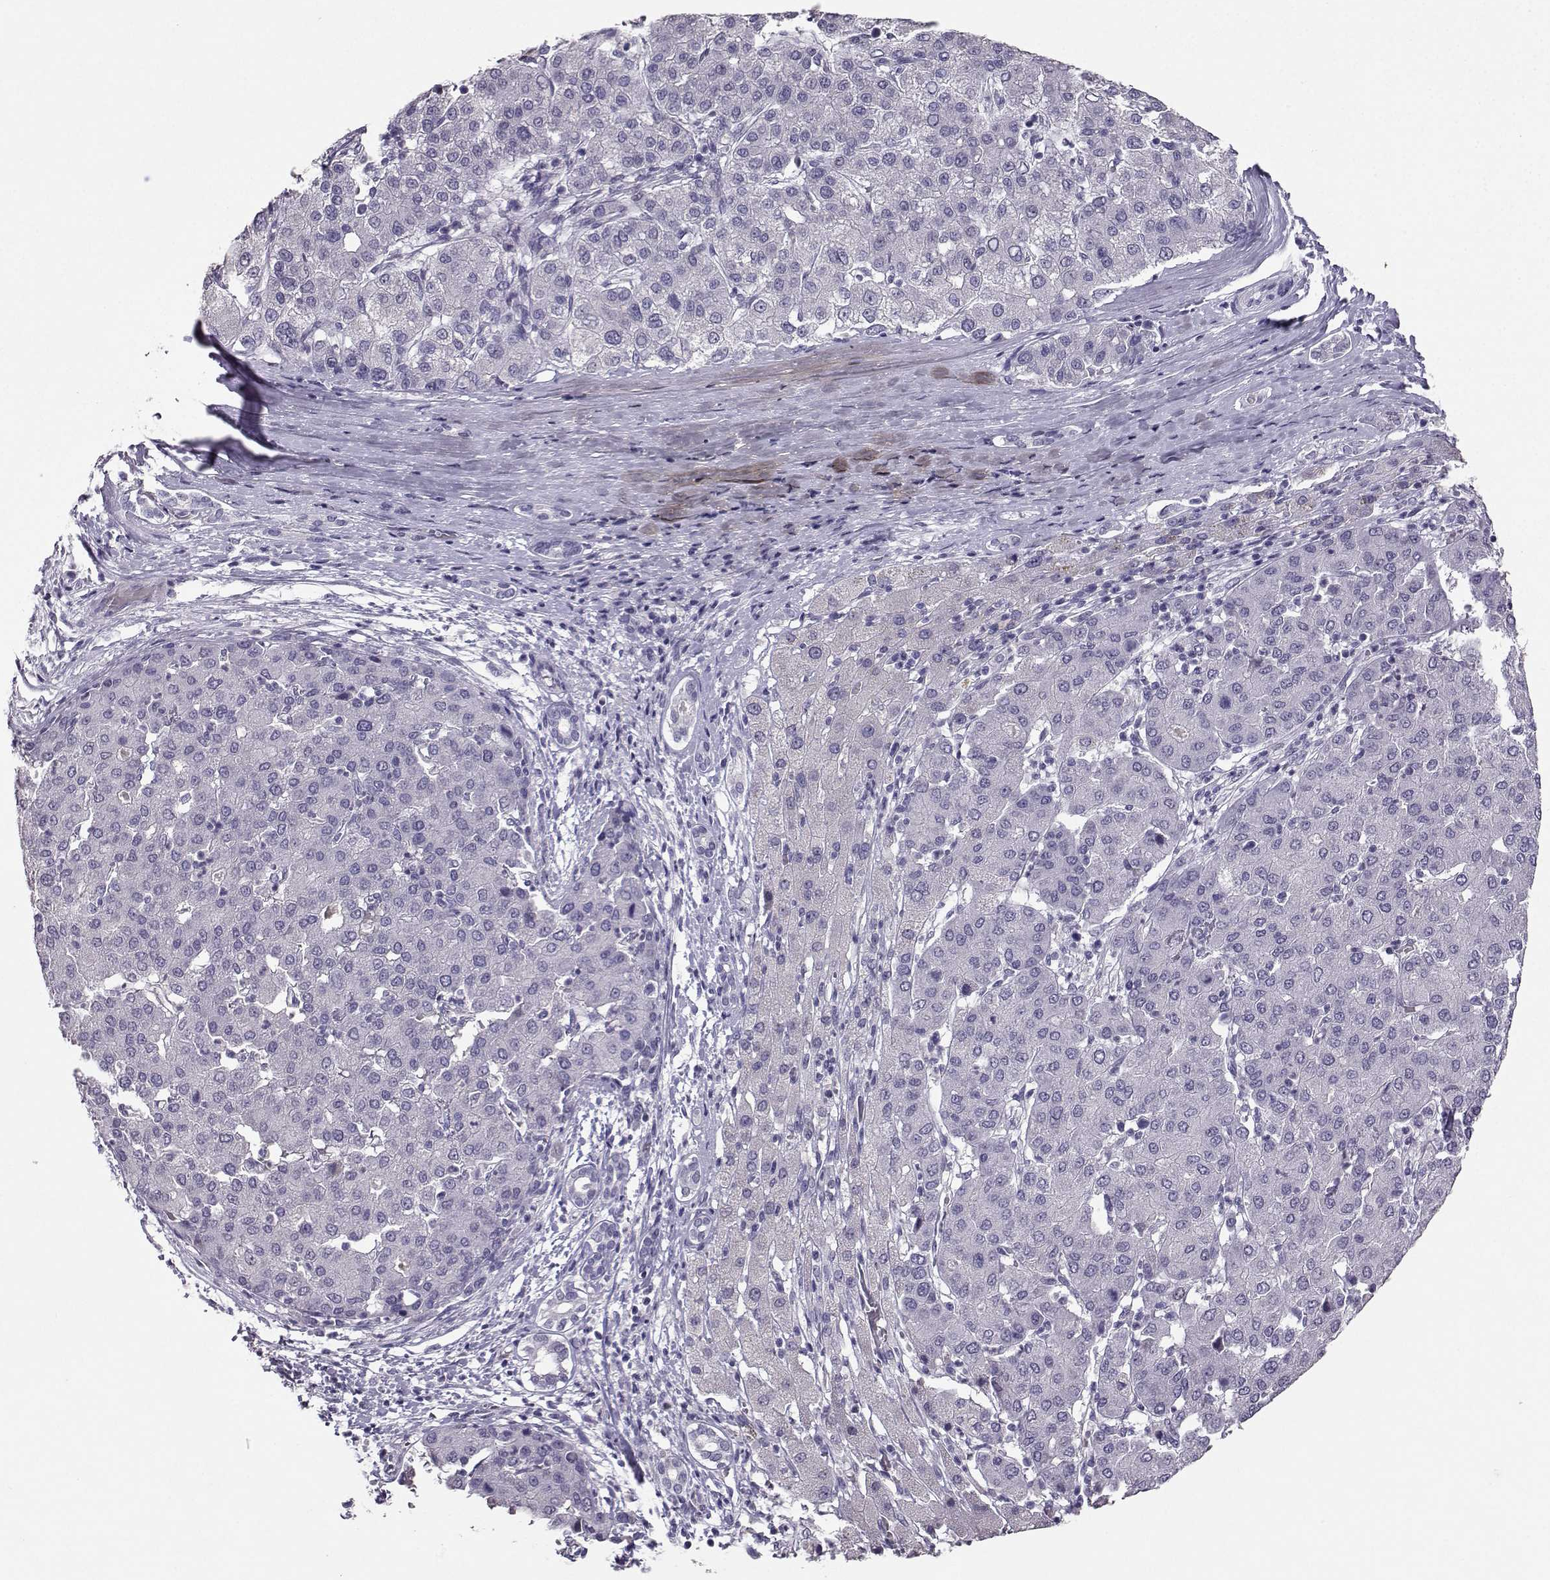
{"staining": {"intensity": "negative", "quantity": "none", "location": "none"}, "tissue": "liver cancer", "cell_type": "Tumor cells", "image_type": "cancer", "snomed": [{"axis": "morphology", "description": "Carcinoma, Hepatocellular, NOS"}, {"axis": "topography", "description": "Liver"}], "caption": "Protein analysis of liver cancer exhibits no significant expression in tumor cells.", "gene": "CARTPT", "patient": {"sex": "male", "age": 65}}